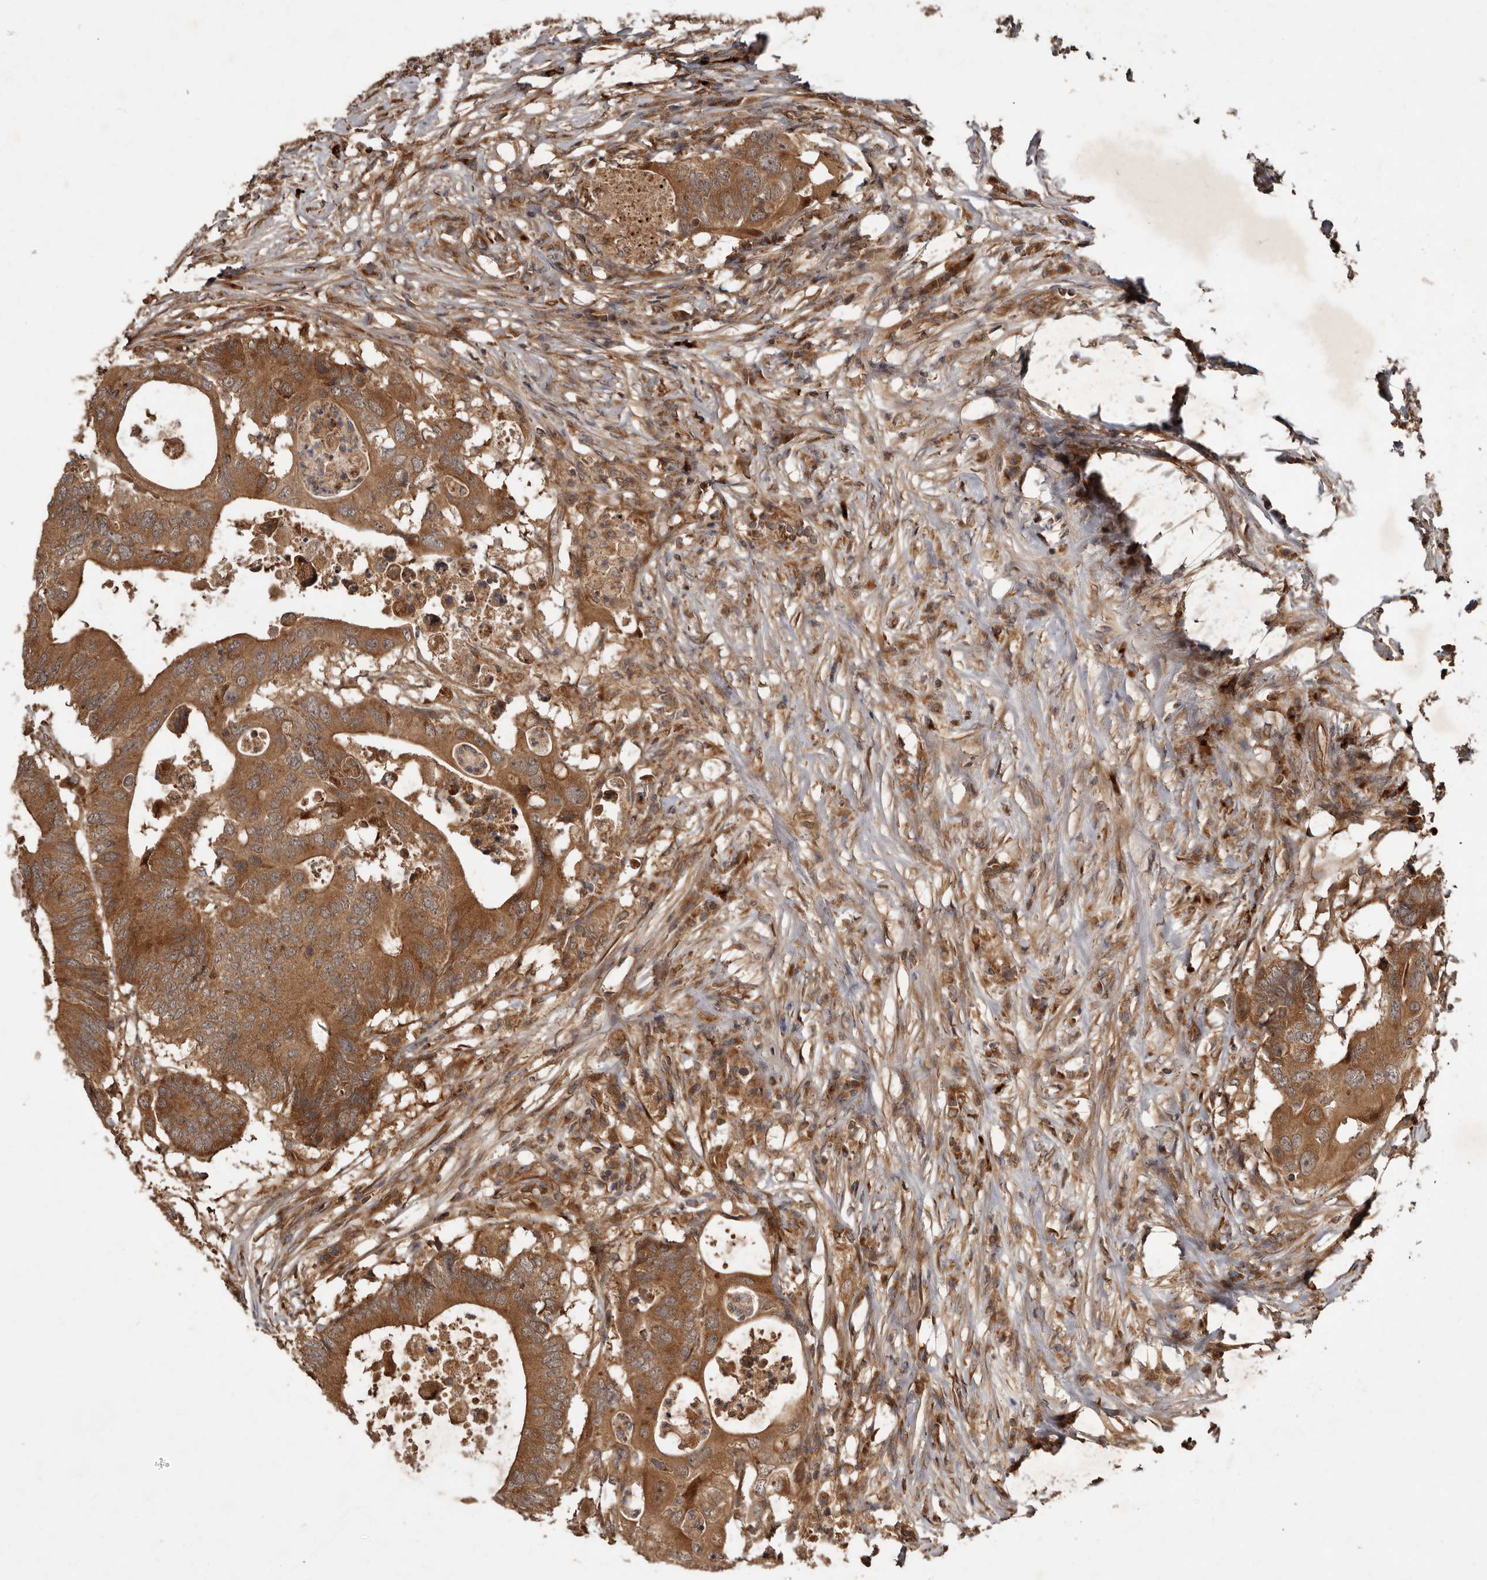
{"staining": {"intensity": "moderate", "quantity": ">75%", "location": "cytoplasmic/membranous"}, "tissue": "colorectal cancer", "cell_type": "Tumor cells", "image_type": "cancer", "snomed": [{"axis": "morphology", "description": "Adenocarcinoma, NOS"}, {"axis": "topography", "description": "Colon"}], "caption": "Immunohistochemical staining of human colorectal adenocarcinoma shows medium levels of moderate cytoplasmic/membranous protein positivity in approximately >75% of tumor cells.", "gene": "STK36", "patient": {"sex": "male", "age": 71}}